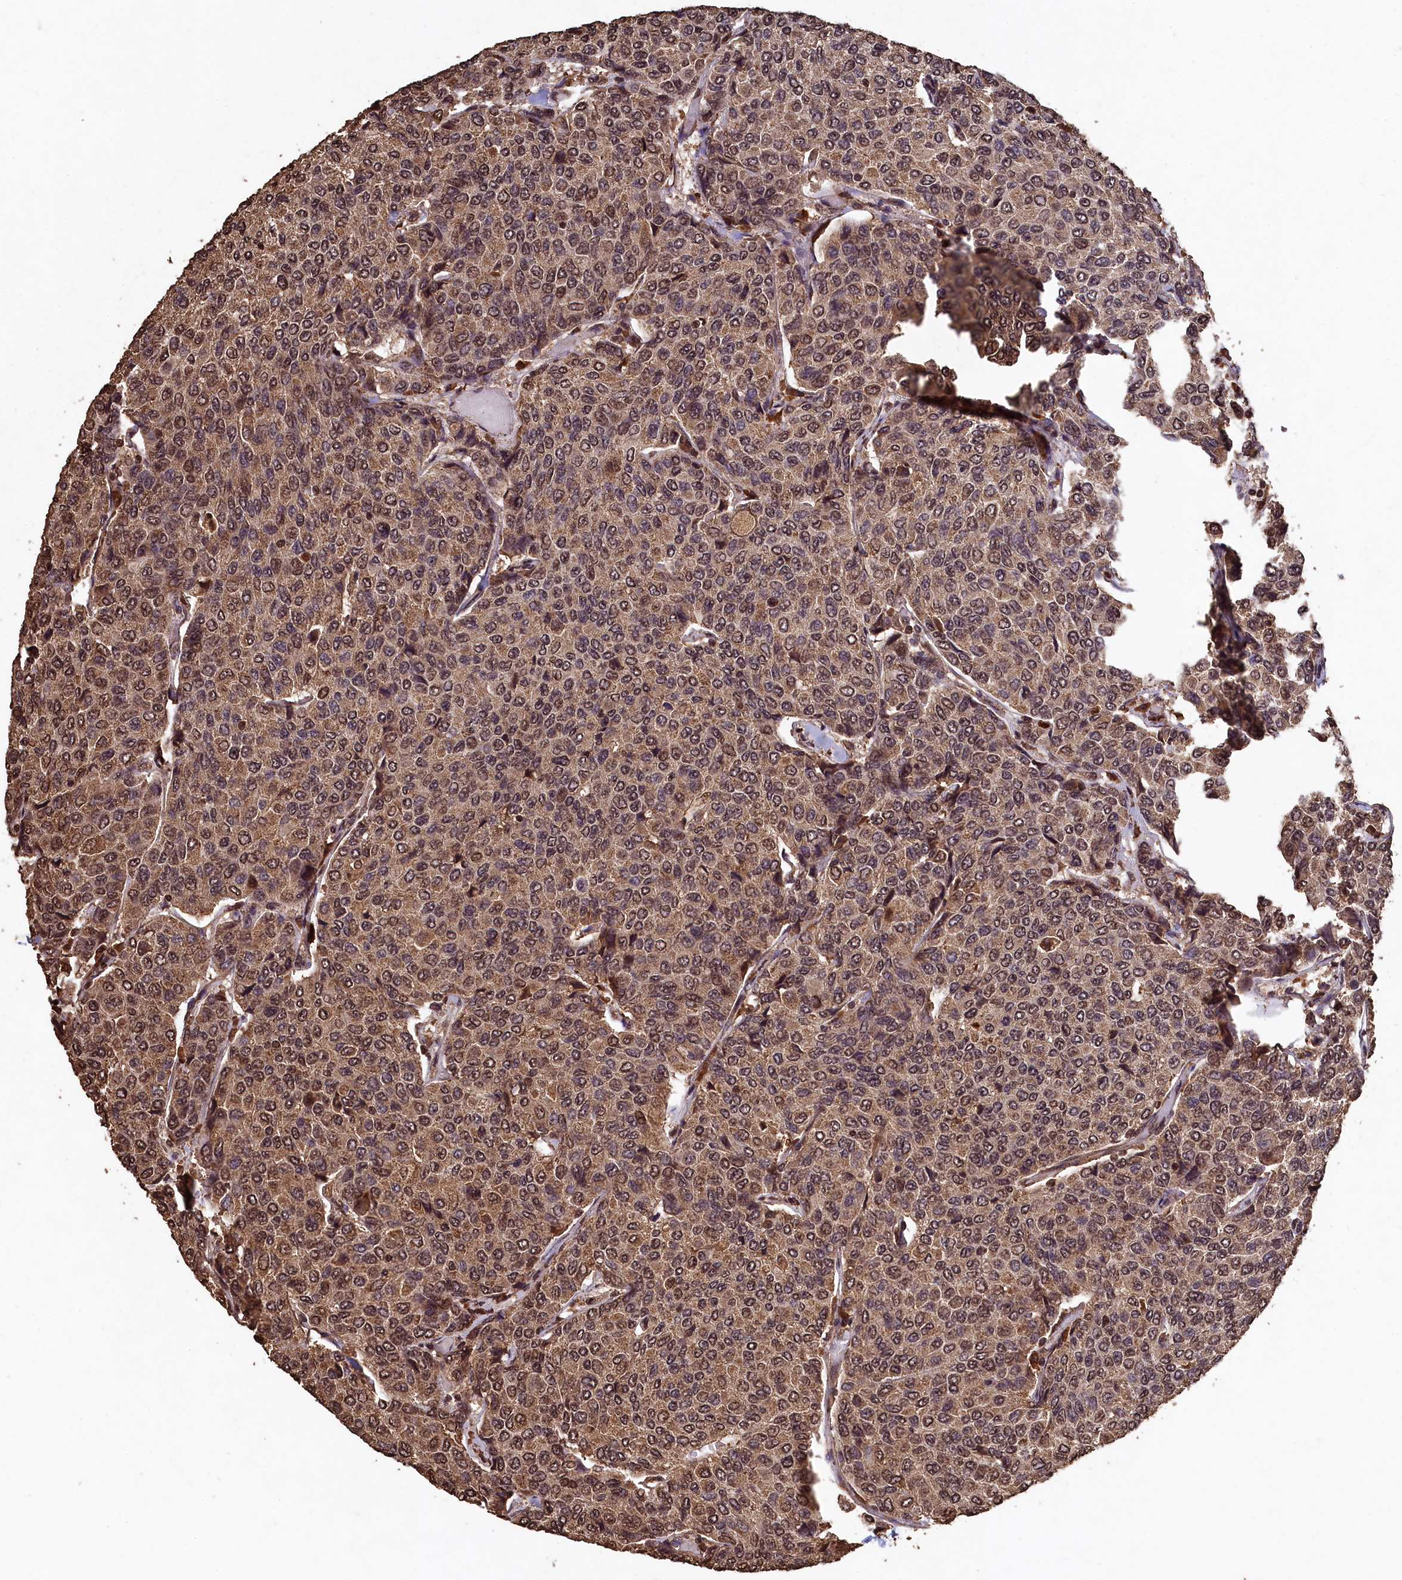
{"staining": {"intensity": "moderate", "quantity": ">75%", "location": "cytoplasmic/membranous,nuclear"}, "tissue": "breast cancer", "cell_type": "Tumor cells", "image_type": "cancer", "snomed": [{"axis": "morphology", "description": "Duct carcinoma"}, {"axis": "topography", "description": "Breast"}], "caption": "This is an image of IHC staining of infiltrating ductal carcinoma (breast), which shows moderate positivity in the cytoplasmic/membranous and nuclear of tumor cells.", "gene": "CEP57L1", "patient": {"sex": "female", "age": 55}}